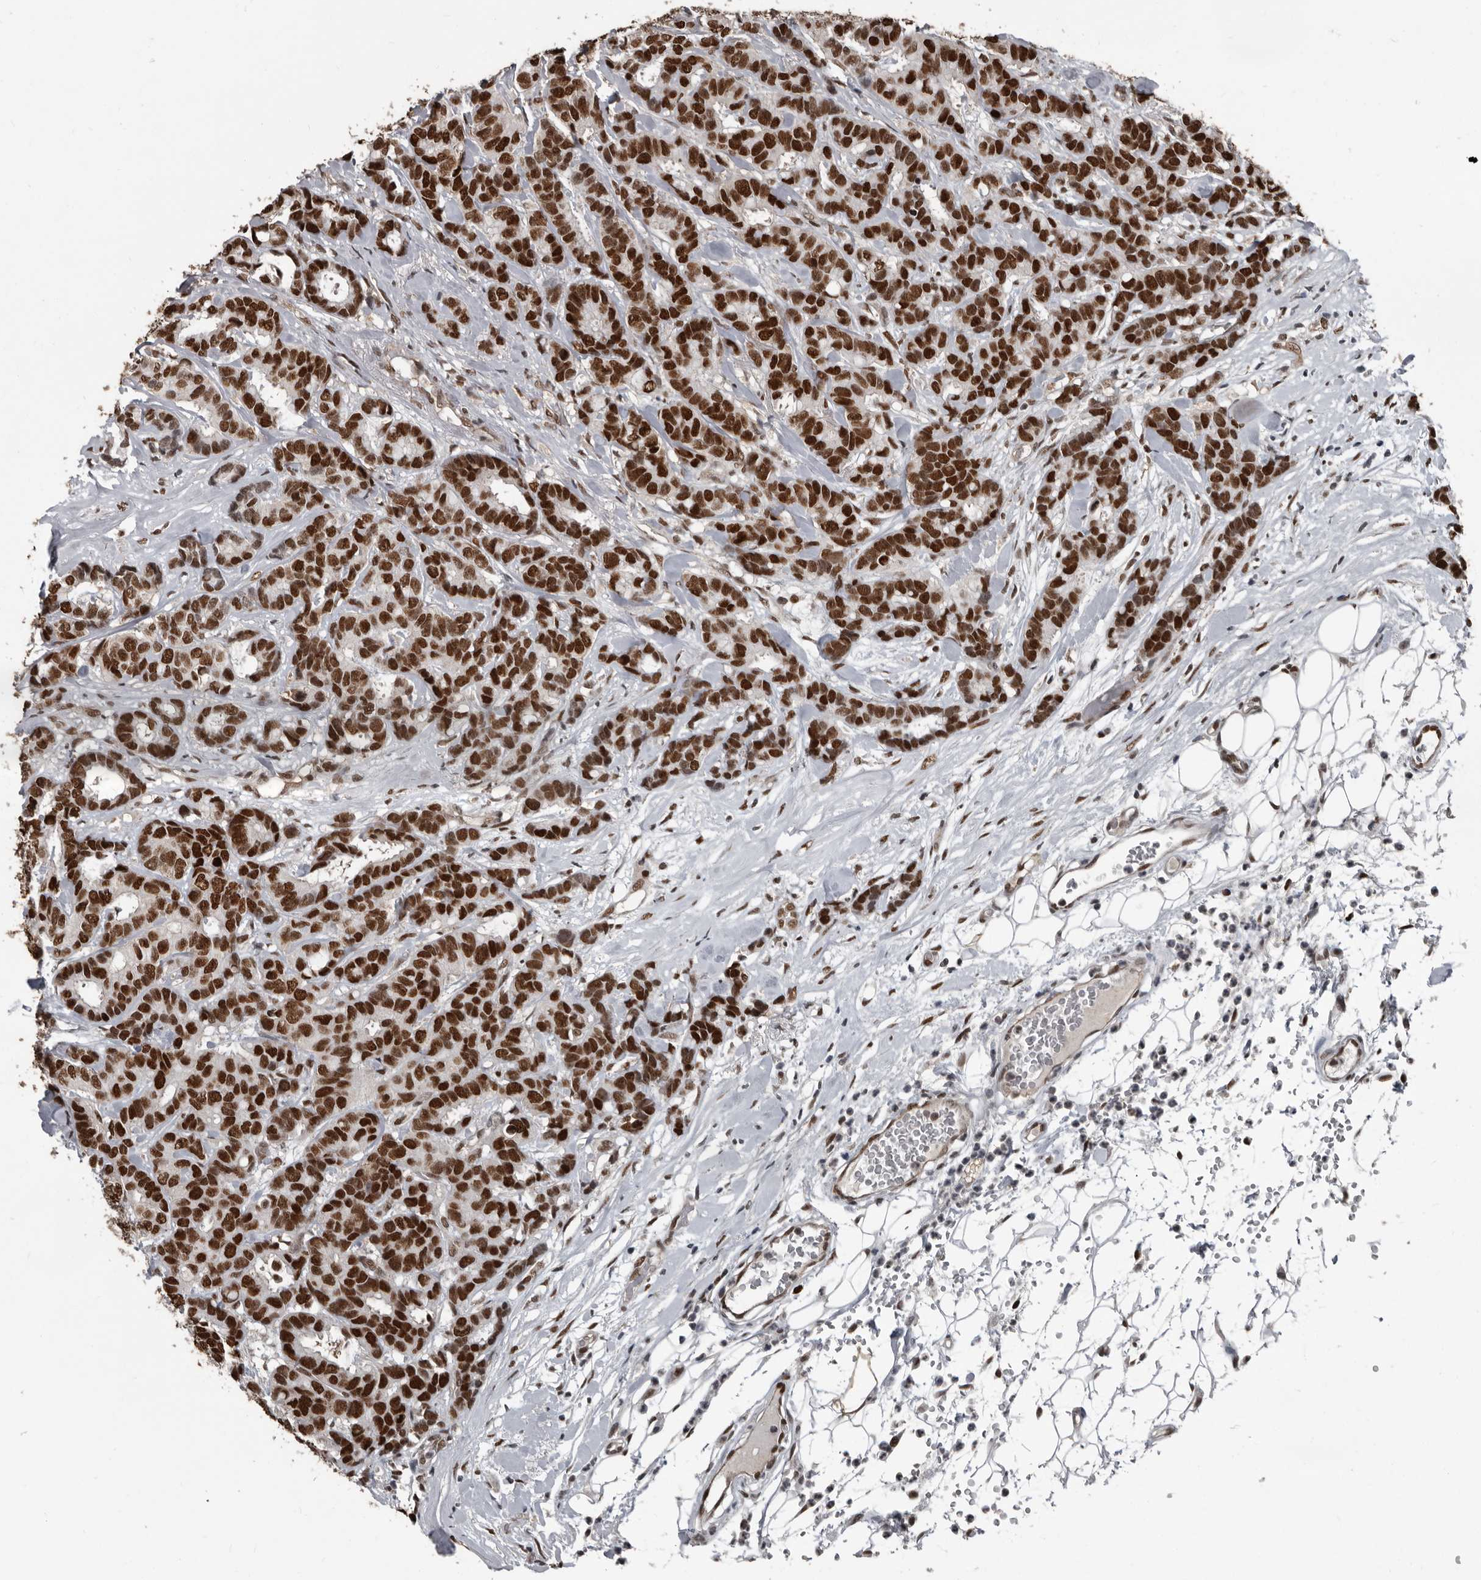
{"staining": {"intensity": "strong", "quantity": ">75%", "location": "nuclear"}, "tissue": "breast cancer", "cell_type": "Tumor cells", "image_type": "cancer", "snomed": [{"axis": "morphology", "description": "Duct carcinoma"}, {"axis": "topography", "description": "Breast"}], "caption": "DAB immunohistochemical staining of breast cancer demonstrates strong nuclear protein staining in approximately >75% of tumor cells. (DAB (3,3'-diaminobenzidine) IHC with brightfield microscopy, high magnification).", "gene": "CHD1L", "patient": {"sex": "female", "age": 87}}